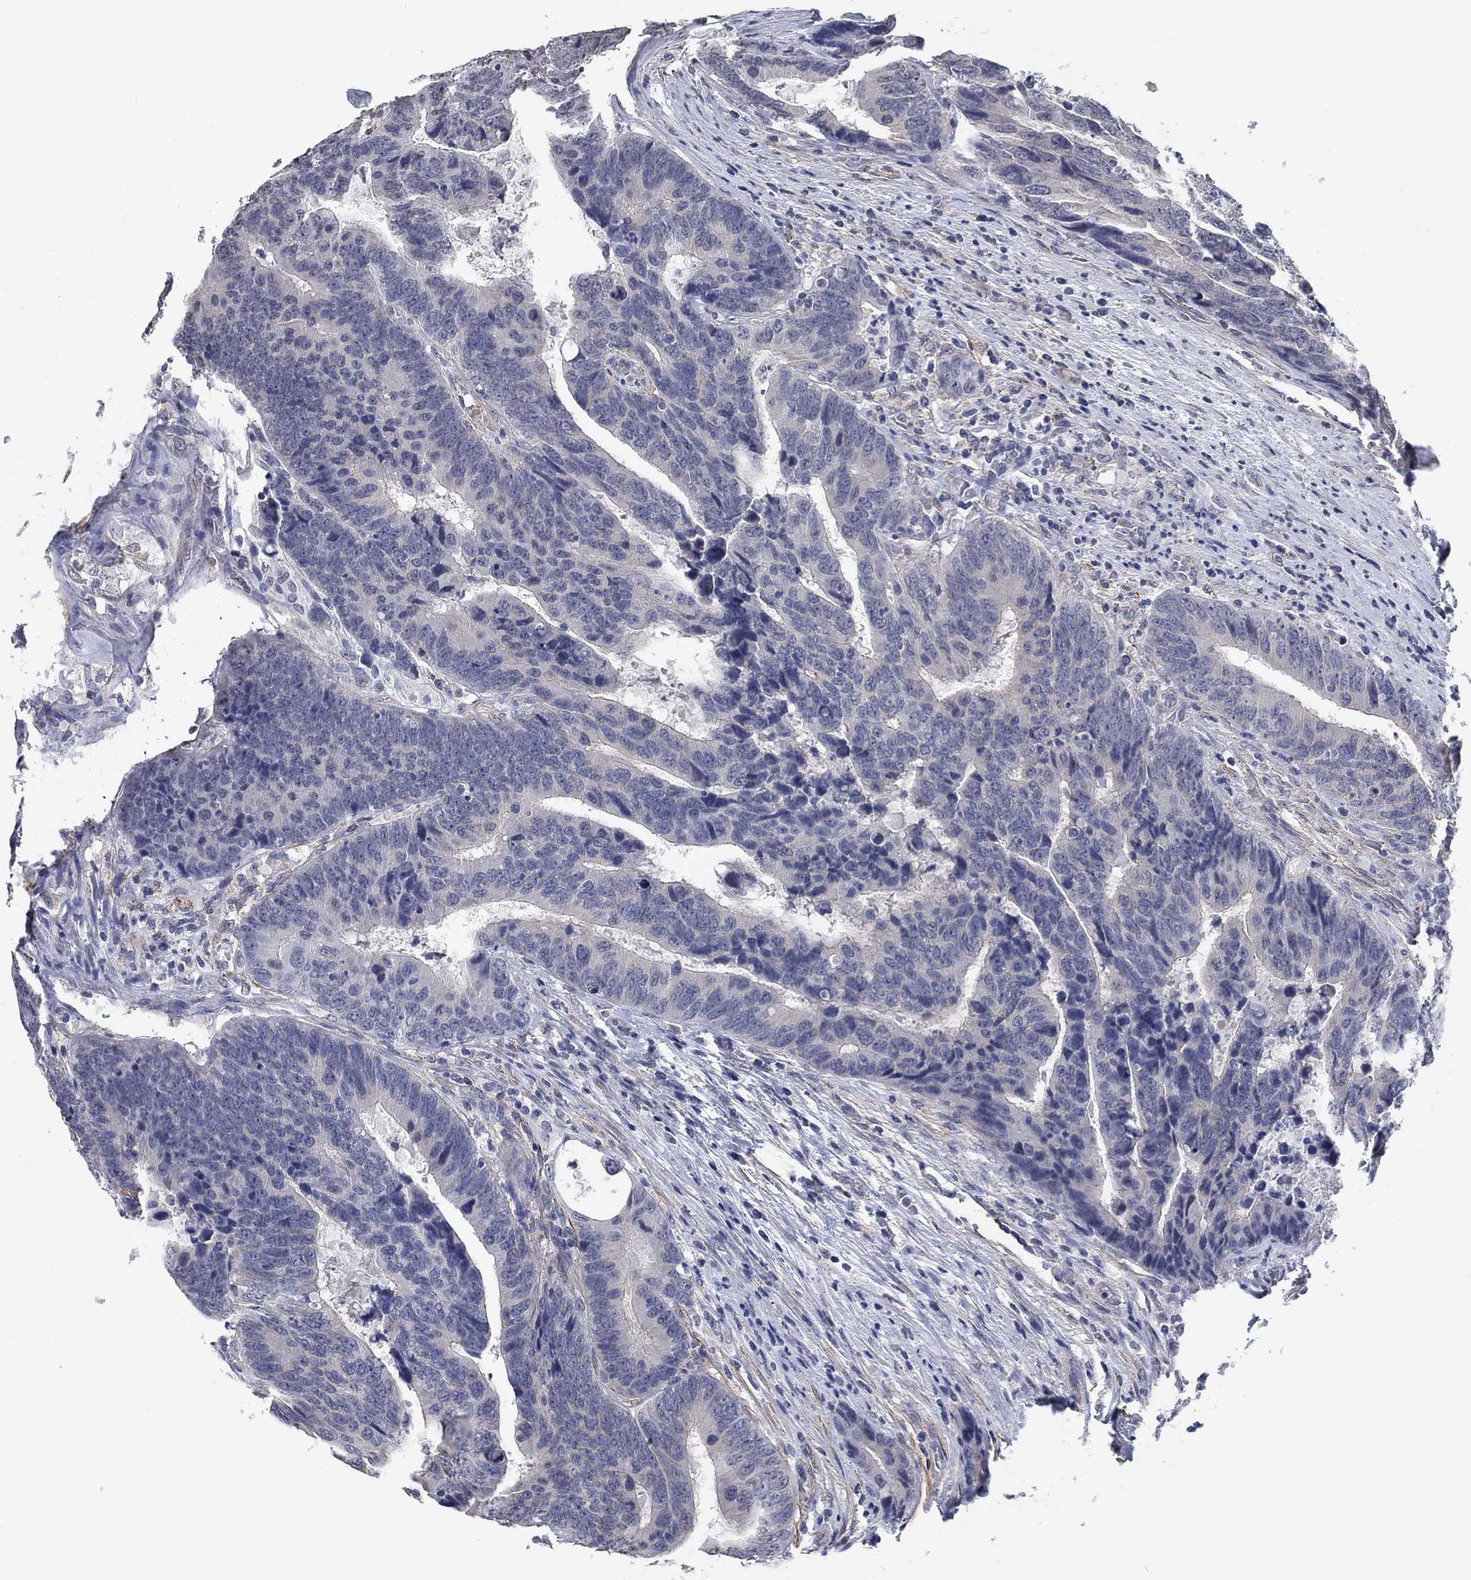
{"staining": {"intensity": "negative", "quantity": "none", "location": "none"}, "tissue": "colorectal cancer", "cell_type": "Tumor cells", "image_type": "cancer", "snomed": [{"axis": "morphology", "description": "Adenocarcinoma, NOS"}, {"axis": "topography", "description": "Colon"}], "caption": "Protein analysis of adenocarcinoma (colorectal) reveals no significant staining in tumor cells. (Immunohistochemistry (ihc), brightfield microscopy, high magnification).", "gene": "OTUB2", "patient": {"sex": "female", "age": 56}}